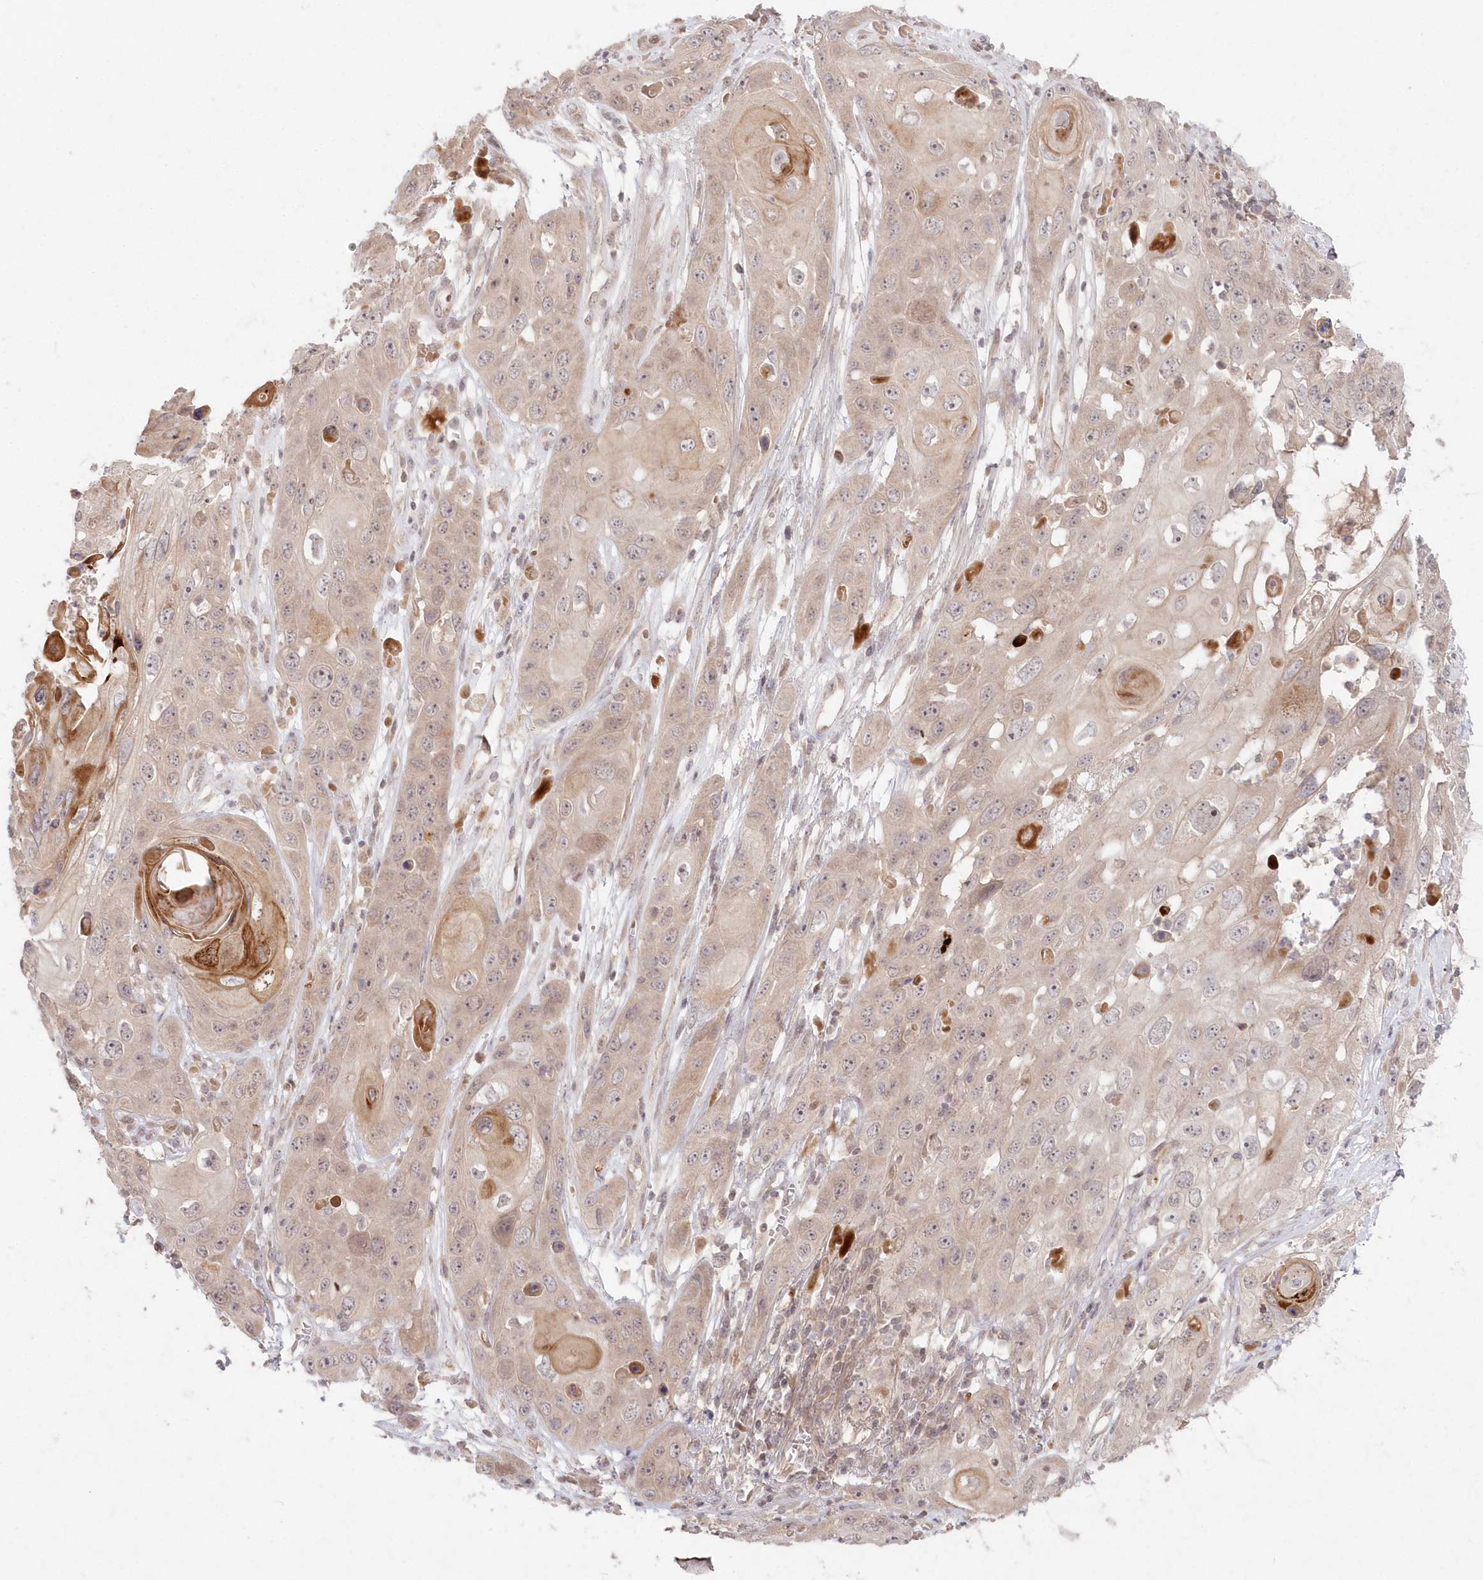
{"staining": {"intensity": "weak", "quantity": "<25%", "location": "cytoplasmic/membranous"}, "tissue": "skin cancer", "cell_type": "Tumor cells", "image_type": "cancer", "snomed": [{"axis": "morphology", "description": "Squamous cell carcinoma, NOS"}, {"axis": "topography", "description": "Skin"}], "caption": "Immunohistochemical staining of human squamous cell carcinoma (skin) displays no significant expression in tumor cells.", "gene": "ASCC1", "patient": {"sex": "male", "age": 55}}